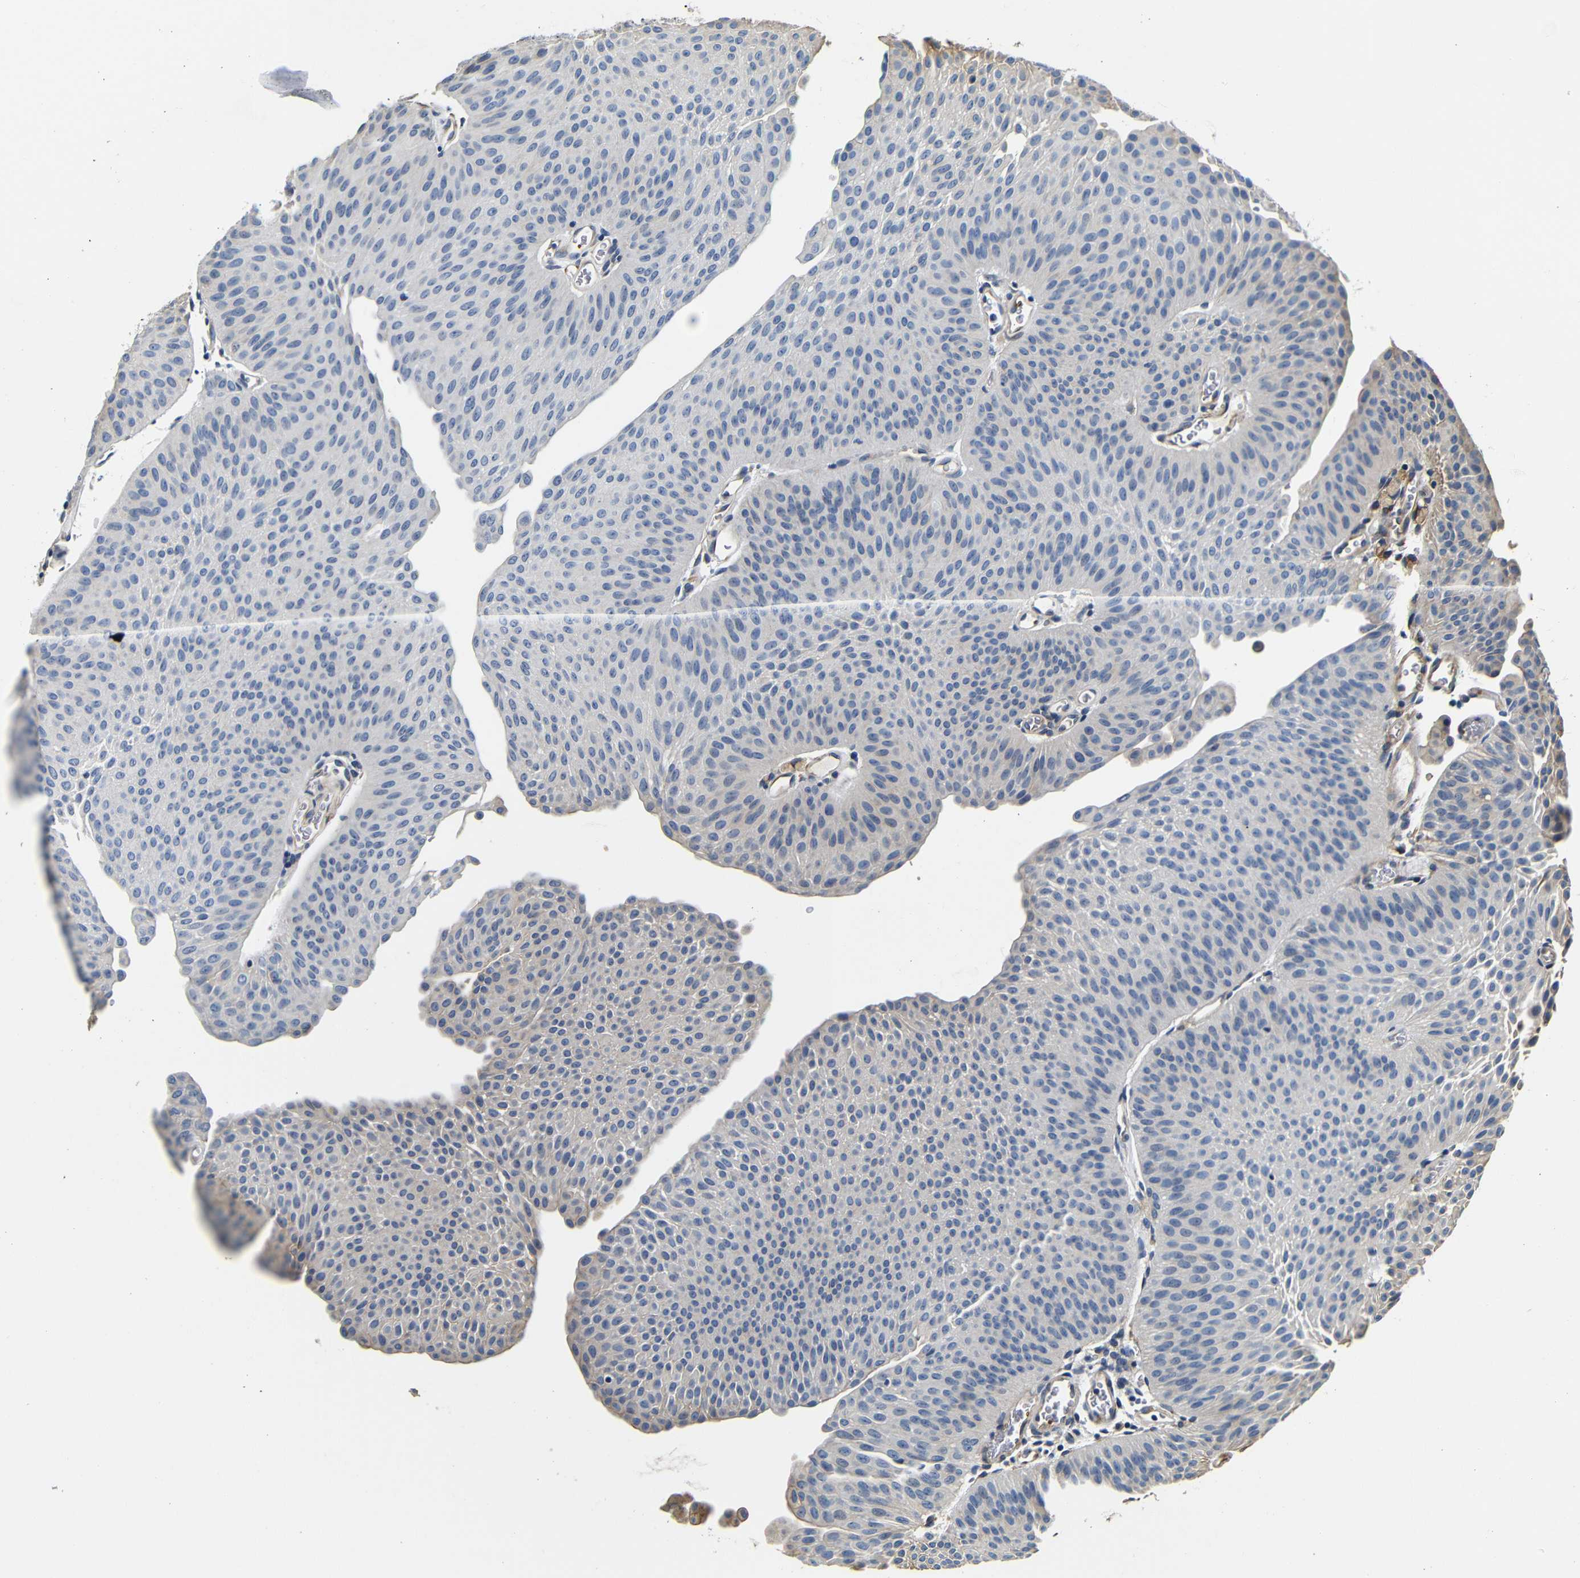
{"staining": {"intensity": "weak", "quantity": "<25%", "location": "cytoplasmic/membranous"}, "tissue": "urothelial cancer", "cell_type": "Tumor cells", "image_type": "cancer", "snomed": [{"axis": "morphology", "description": "Urothelial carcinoma, Low grade"}, {"axis": "topography", "description": "Urinary bladder"}], "caption": "Photomicrograph shows no protein staining in tumor cells of urothelial cancer tissue. (DAB immunohistochemistry (IHC) visualized using brightfield microscopy, high magnification).", "gene": "GP1BA", "patient": {"sex": "female", "age": 60}}